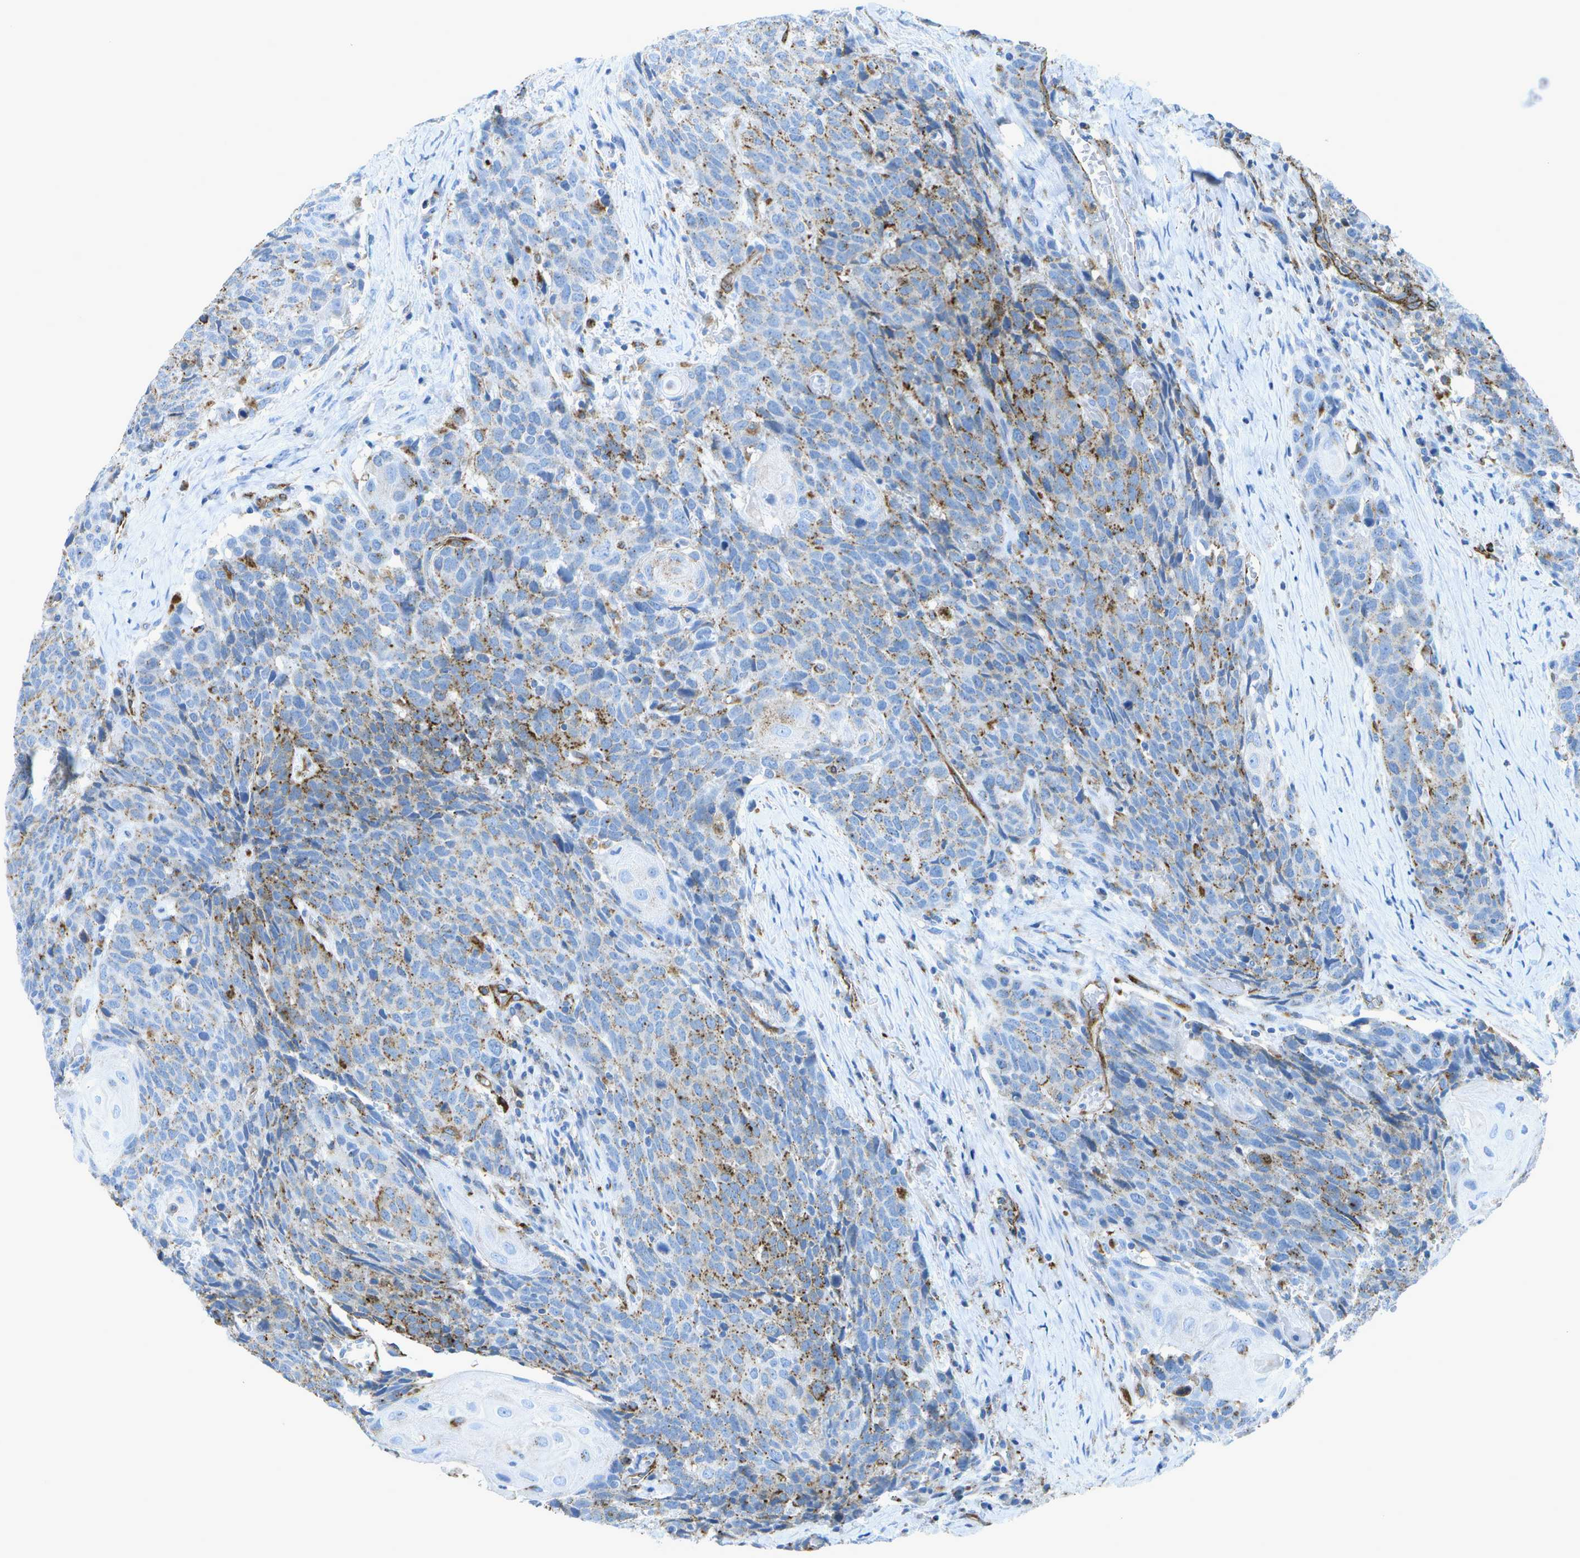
{"staining": {"intensity": "moderate", "quantity": "25%-75%", "location": "cytoplasmic/membranous"}, "tissue": "head and neck cancer", "cell_type": "Tumor cells", "image_type": "cancer", "snomed": [{"axis": "morphology", "description": "Squamous cell carcinoma, NOS"}, {"axis": "topography", "description": "Head-Neck"}], "caption": "This is an image of IHC staining of head and neck squamous cell carcinoma, which shows moderate staining in the cytoplasmic/membranous of tumor cells.", "gene": "PRCP", "patient": {"sex": "male", "age": 66}}